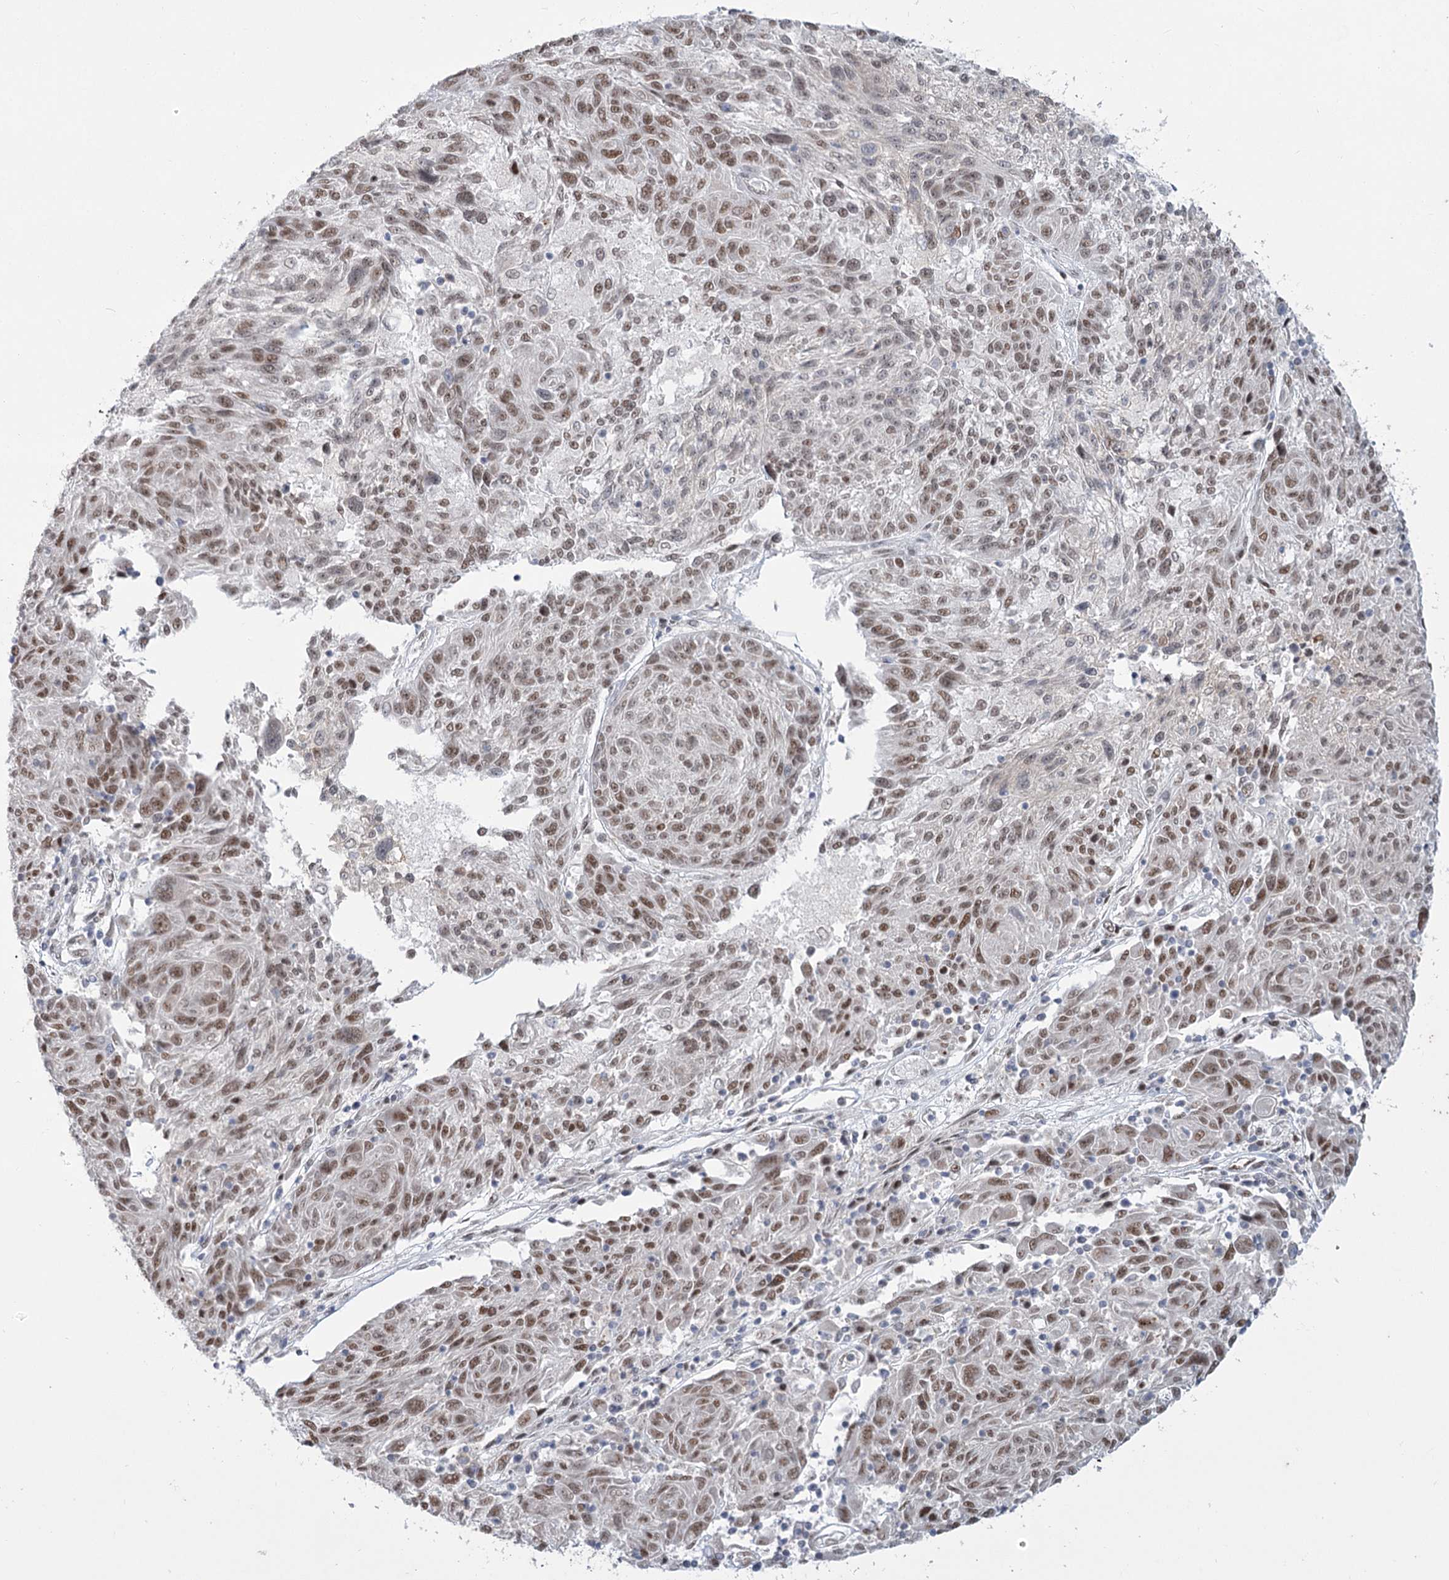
{"staining": {"intensity": "moderate", "quantity": ">75%", "location": "nuclear"}, "tissue": "melanoma", "cell_type": "Tumor cells", "image_type": "cancer", "snomed": [{"axis": "morphology", "description": "Malignant melanoma, NOS"}, {"axis": "topography", "description": "Skin"}], "caption": "An image of human malignant melanoma stained for a protein demonstrates moderate nuclear brown staining in tumor cells. Nuclei are stained in blue.", "gene": "MTG1", "patient": {"sex": "male", "age": 53}}